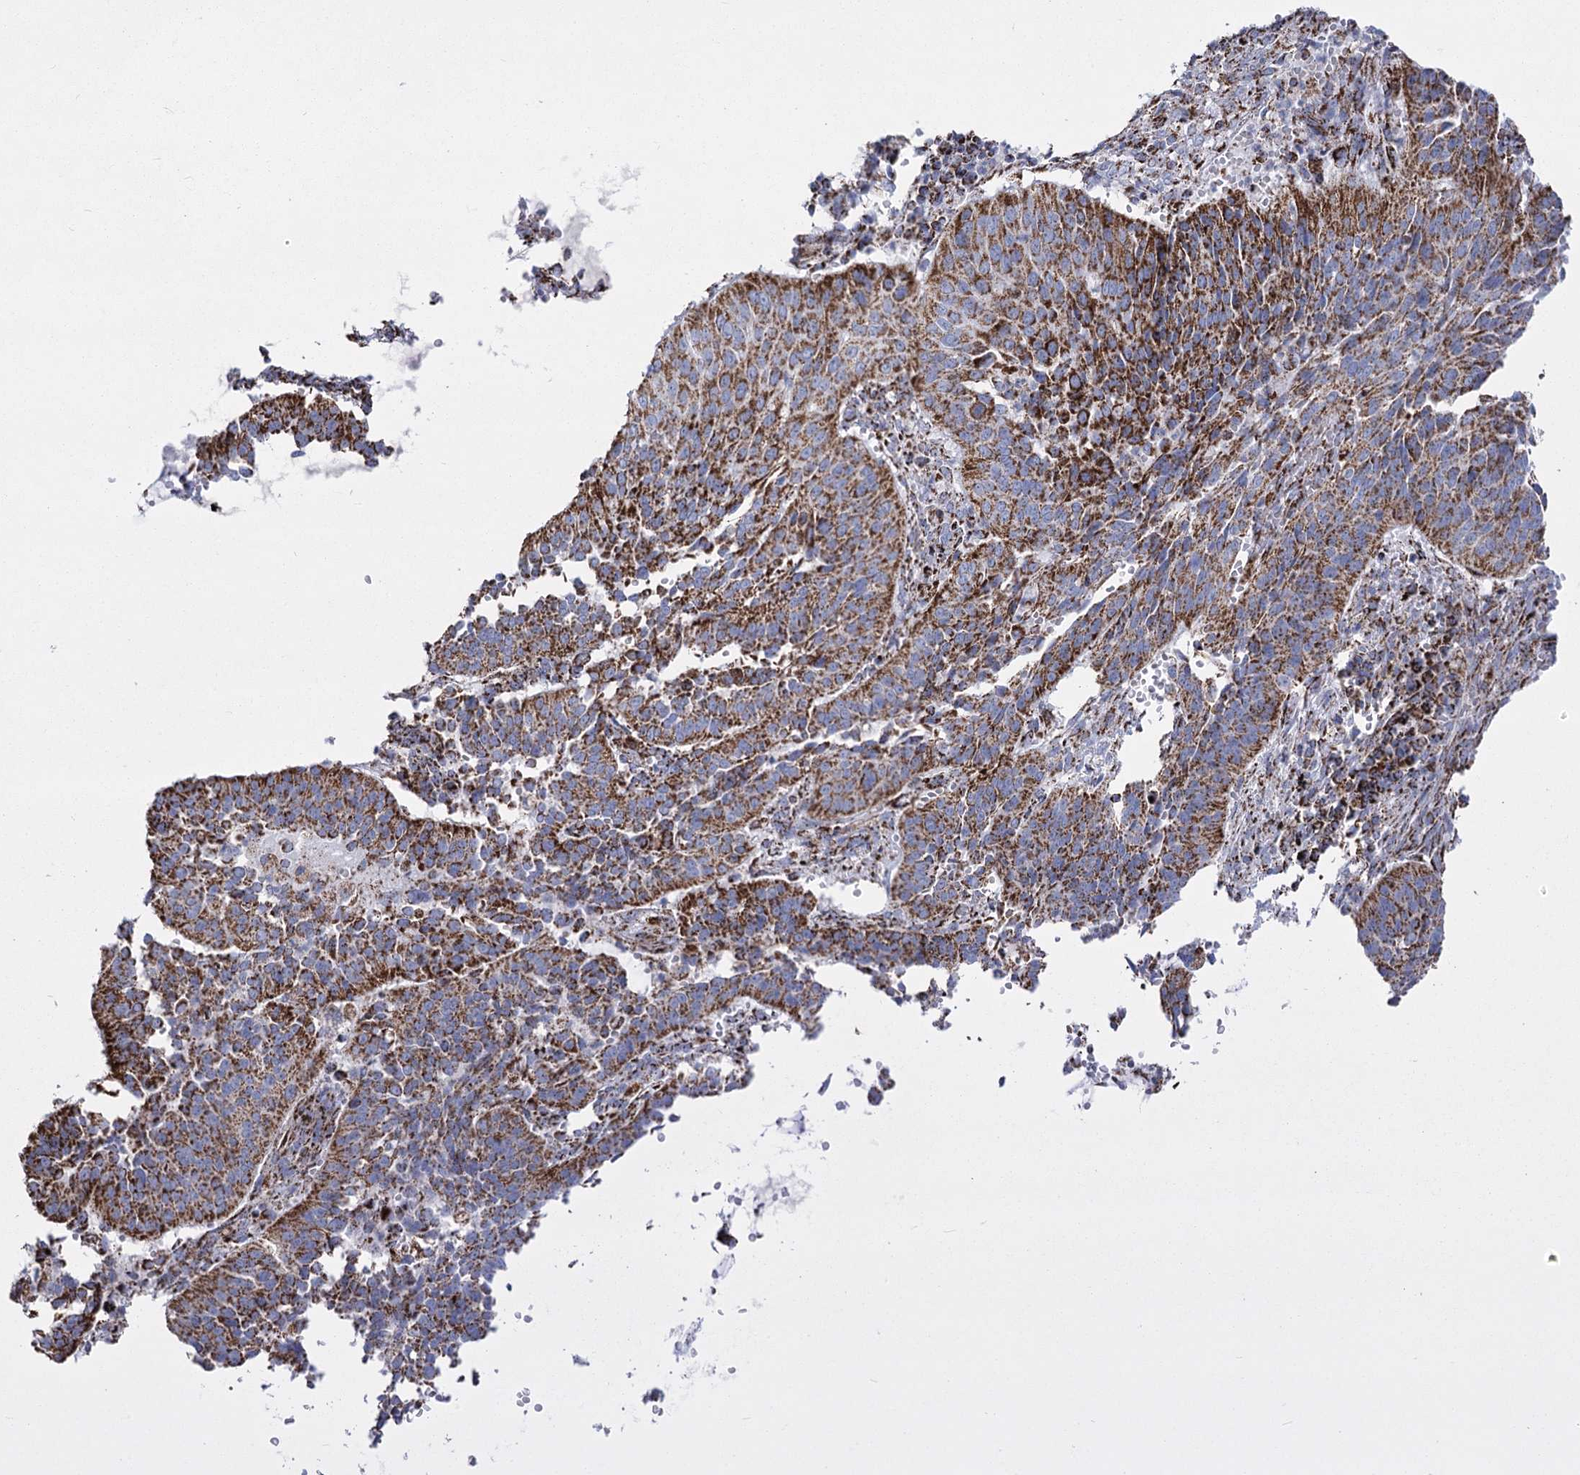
{"staining": {"intensity": "strong", "quantity": ">75%", "location": "cytoplasmic/membranous"}, "tissue": "cervical cancer", "cell_type": "Tumor cells", "image_type": "cancer", "snomed": [{"axis": "morphology", "description": "Normal tissue, NOS"}, {"axis": "morphology", "description": "Squamous cell carcinoma, NOS"}, {"axis": "topography", "description": "Cervix"}], "caption": "Immunohistochemical staining of human cervical squamous cell carcinoma displays high levels of strong cytoplasmic/membranous protein positivity in about >75% of tumor cells.", "gene": "PDHB", "patient": {"sex": "female", "age": 39}}